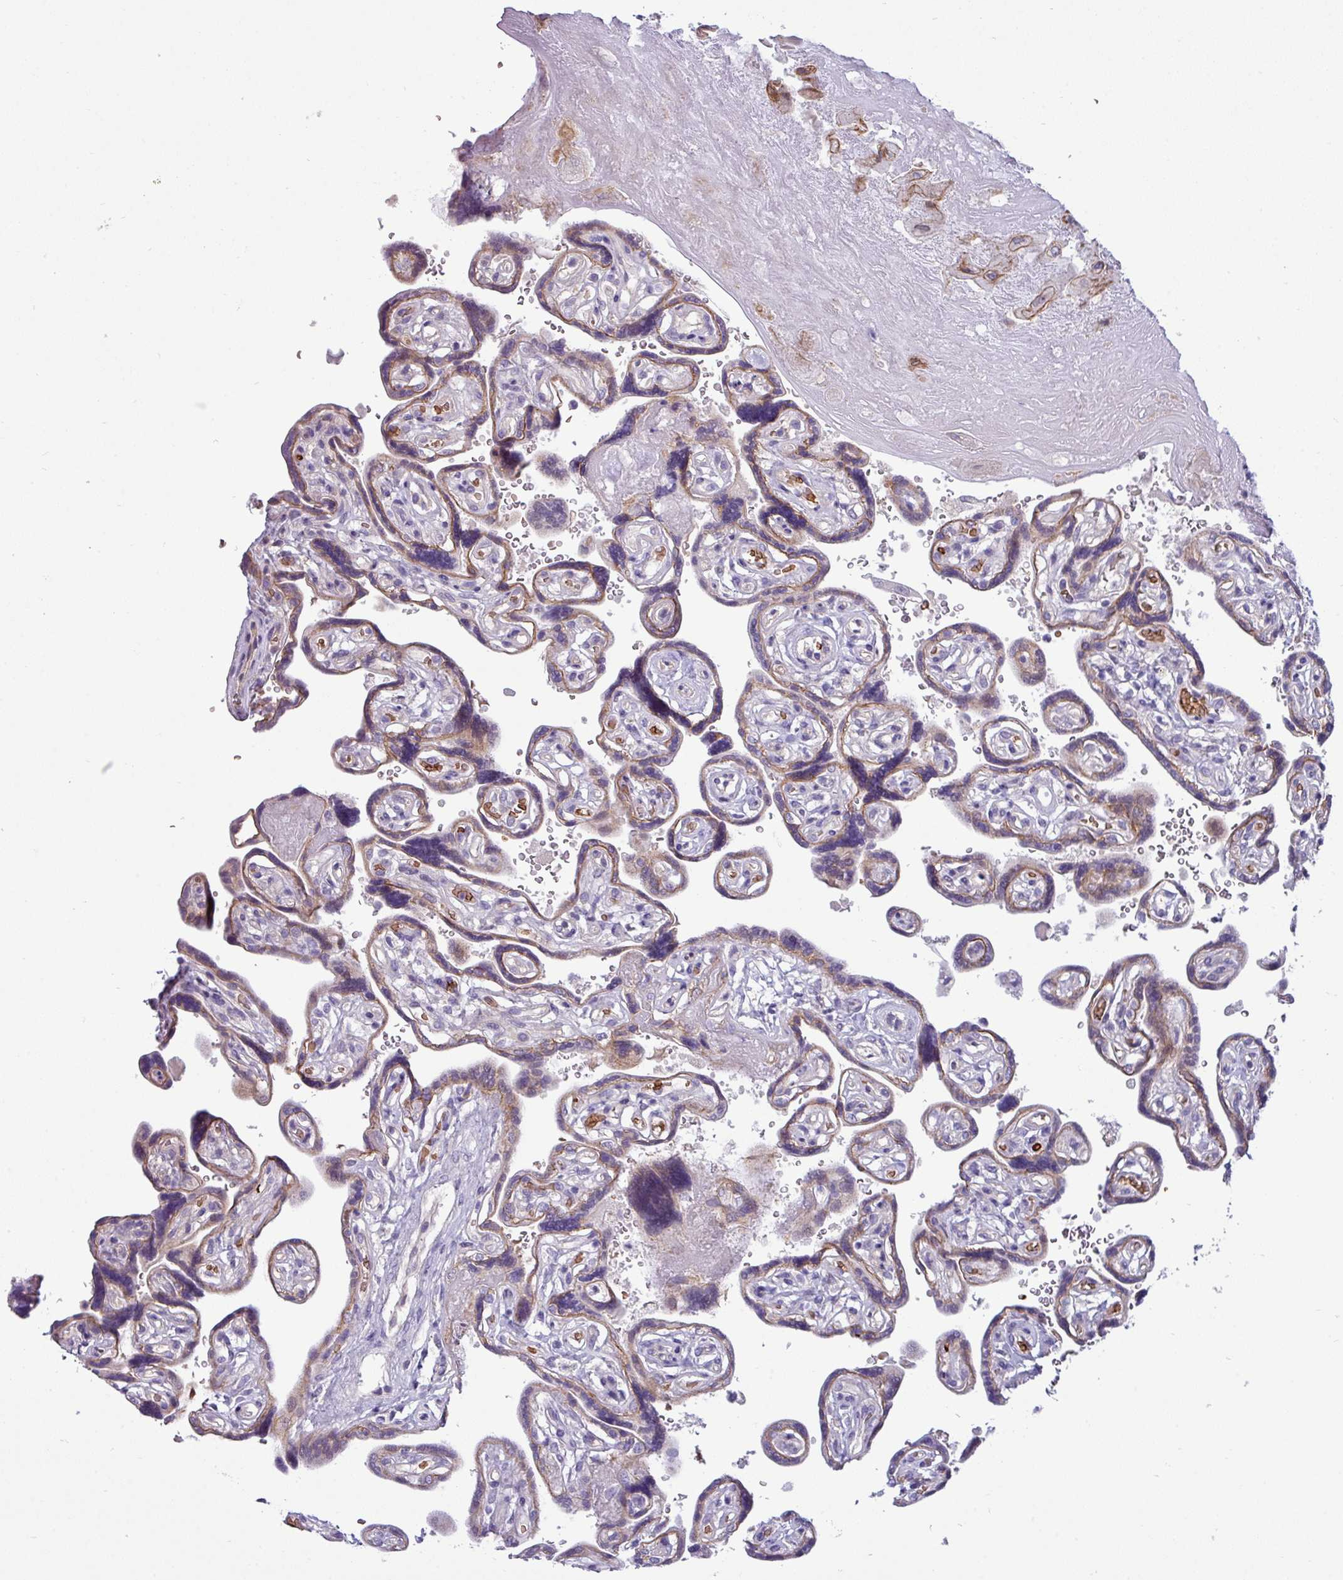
{"staining": {"intensity": "moderate", "quantity": "25%-75%", "location": "cytoplasmic/membranous"}, "tissue": "placenta", "cell_type": "Decidual cells", "image_type": "normal", "snomed": [{"axis": "morphology", "description": "Normal tissue, NOS"}, {"axis": "topography", "description": "Placenta"}], "caption": "A high-resolution image shows immunohistochemistry staining of unremarkable placenta, which displays moderate cytoplasmic/membranous positivity in approximately 25%-75% of decidual cells.", "gene": "ACAP3", "patient": {"sex": "female", "age": 32}}